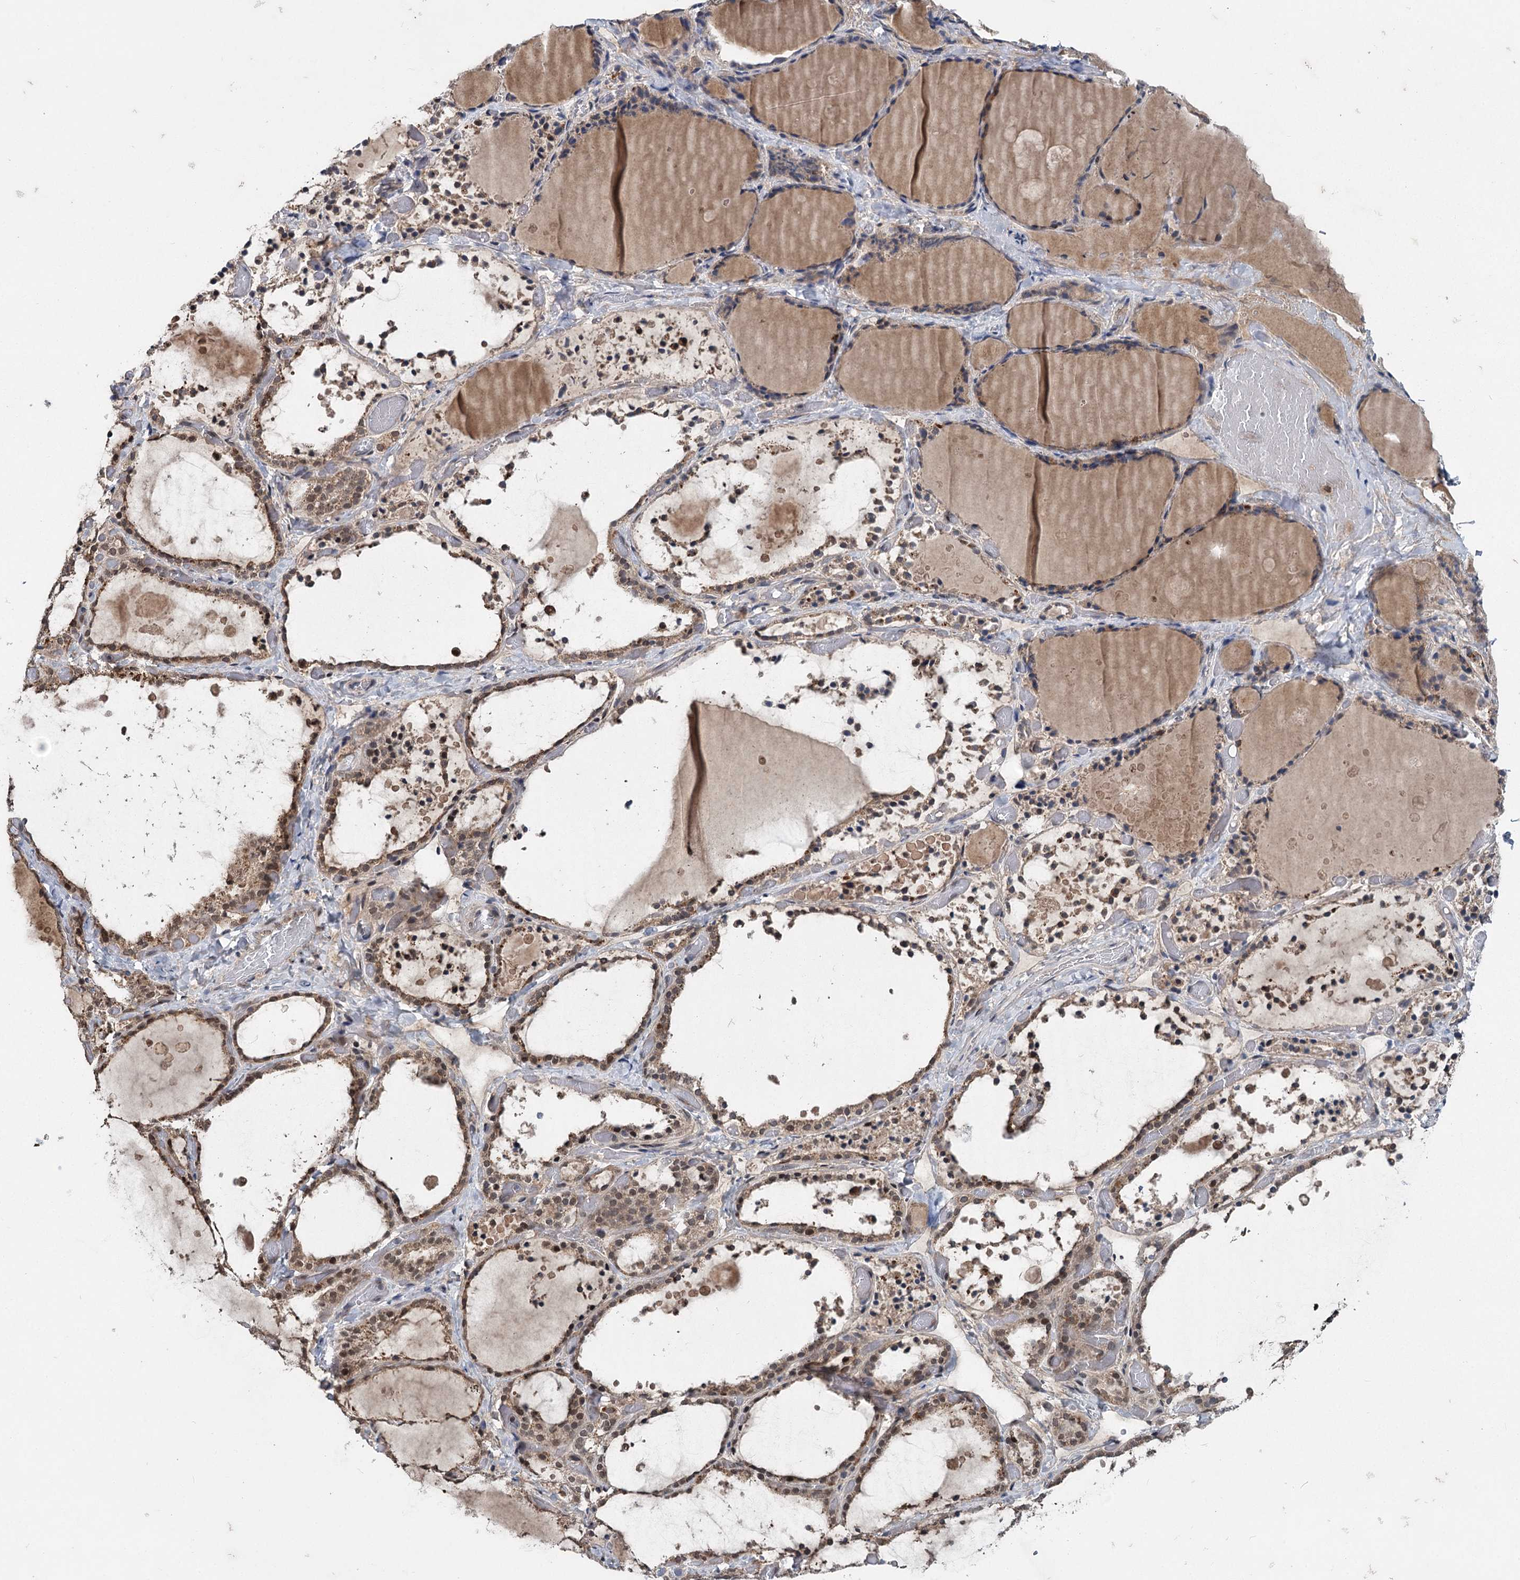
{"staining": {"intensity": "moderate", "quantity": ">75%", "location": "cytoplasmic/membranous,nuclear"}, "tissue": "thyroid gland", "cell_type": "Glandular cells", "image_type": "normal", "snomed": [{"axis": "morphology", "description": "Normal tissue, NOS"}, {"axis": "topography", "description": "Thyroid gland"}], "caption": "Unremarkable thyroid gland shows moderate cytoplasmic/membranous,nuclear expression in about >75% of glandular cells.", "gene": "MYG1", "patient": {"sex": "female", "age": 44}}